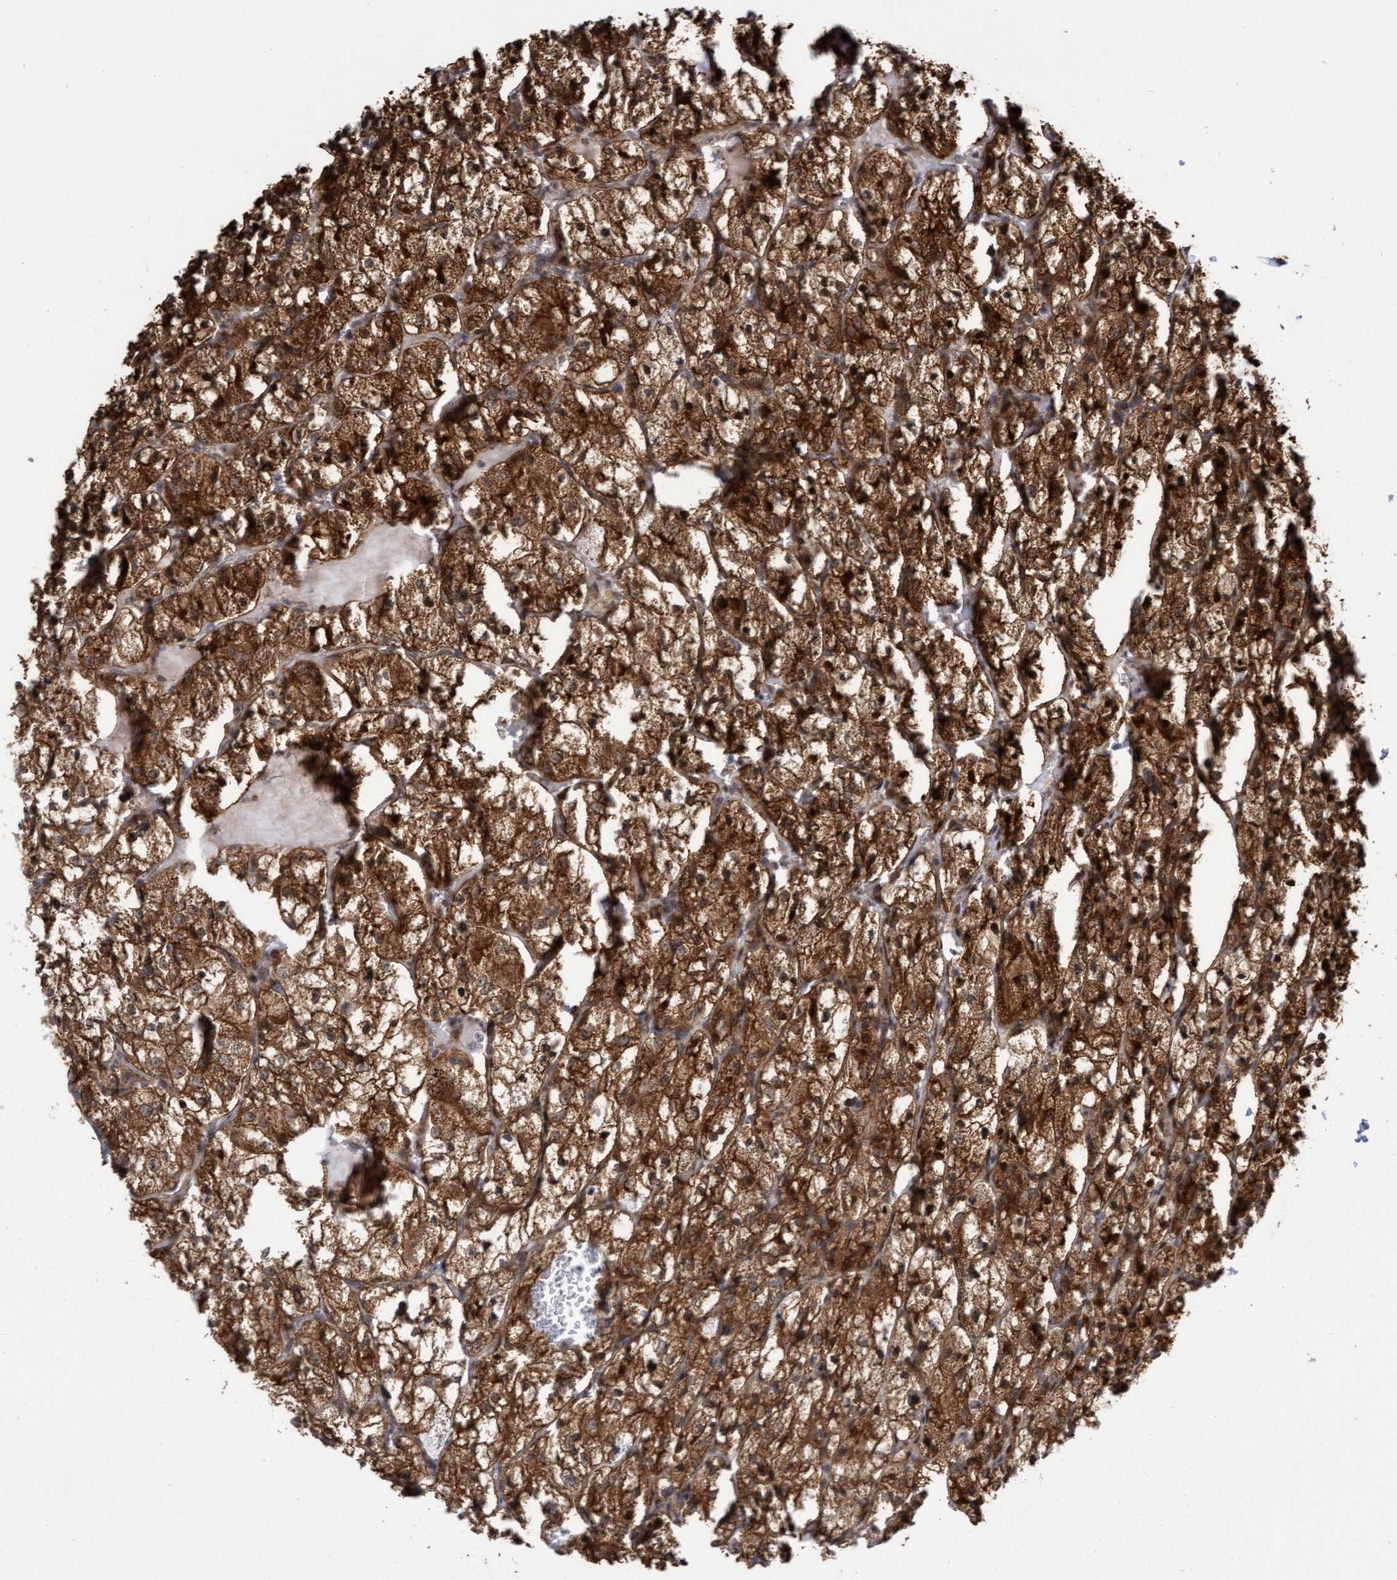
{"staining": {"intensity": "strong", "quantity": ">75%", "location": "cytoplasmic/membranous,nuclear"}, "tissue": "renal cancer", "cell_type": "Tumor cells", "image_type": "cancer", "snomed": [{"axis": "morphology", "description": "Adenocarcinoma, NOS"}, {"axis": "topography", "description": "Kidney"}], "caption": "Immunohistochemical staining of adenocarcinoma (renal) displays strong cytoplasmic/membranous and nuclear protein expression in about >75% of tumor cells. The staining was performed using DAB (3,3'-diaminobenzidine) to visualize the protein expression in brown, while the nuclei were stained in blue with hematoxylin (Magnification: 20x).", "gene": "ITFG1", "patient": {"sex": "female", "age": 69}}